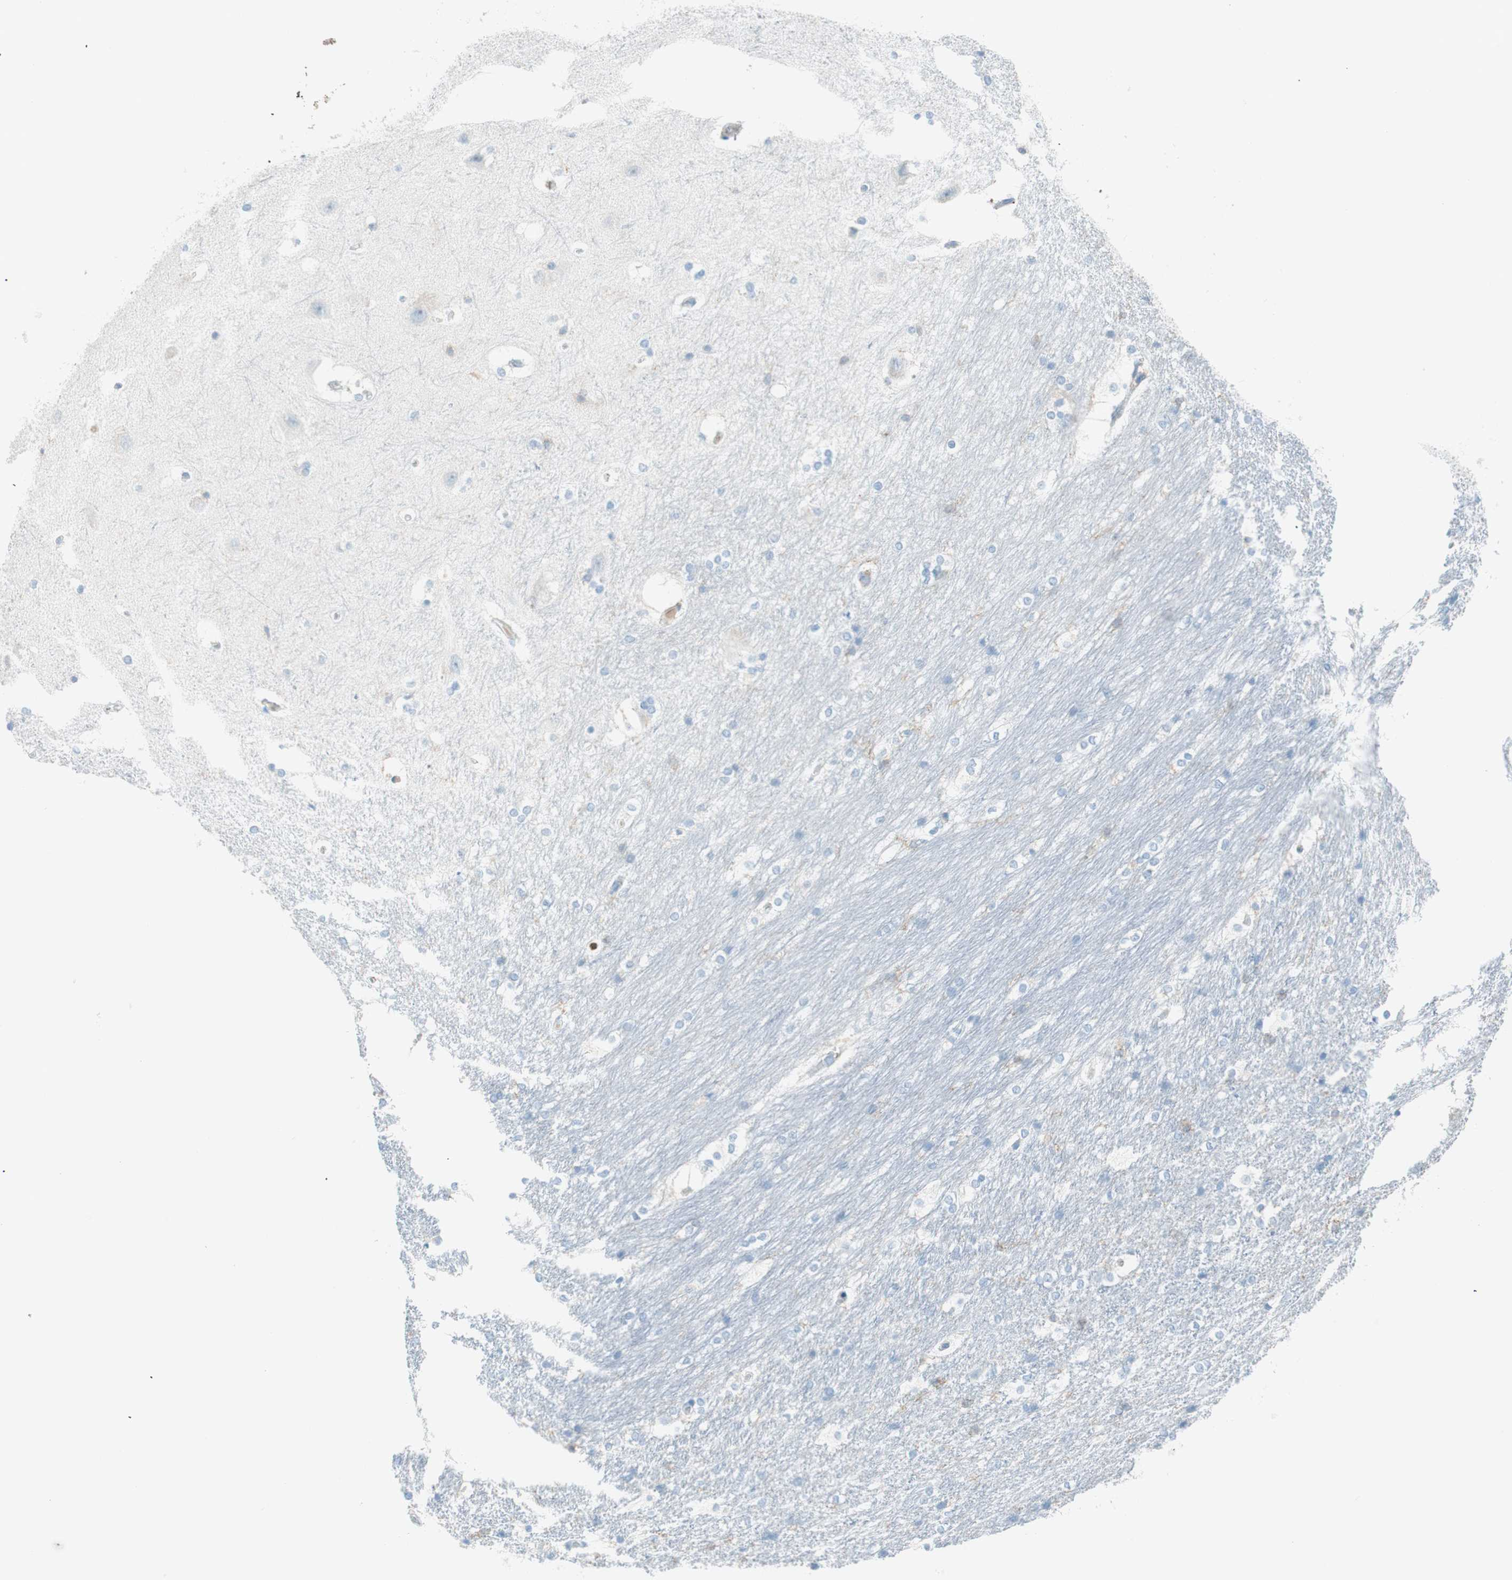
{"staining": {"intensity": "negative", "quantity": "none", "location": "none"}, "tissue": "hippocampus", "cell_type": "Glial cells", "image_type": "normal", "snomed": [{"axis": "morphology", "description": "Normal tissue, NOS"}, {"axis": "topography", "description": "Hippocampus"}], "caption": "DAB (3,3'-diaminobenzidine) immunohistochemical staining of benign human hippocampus demonstrates no significant expression in glial cells.", "gene": "TNFRSF13C", "patient": {"sex": "female", "age": 19}}